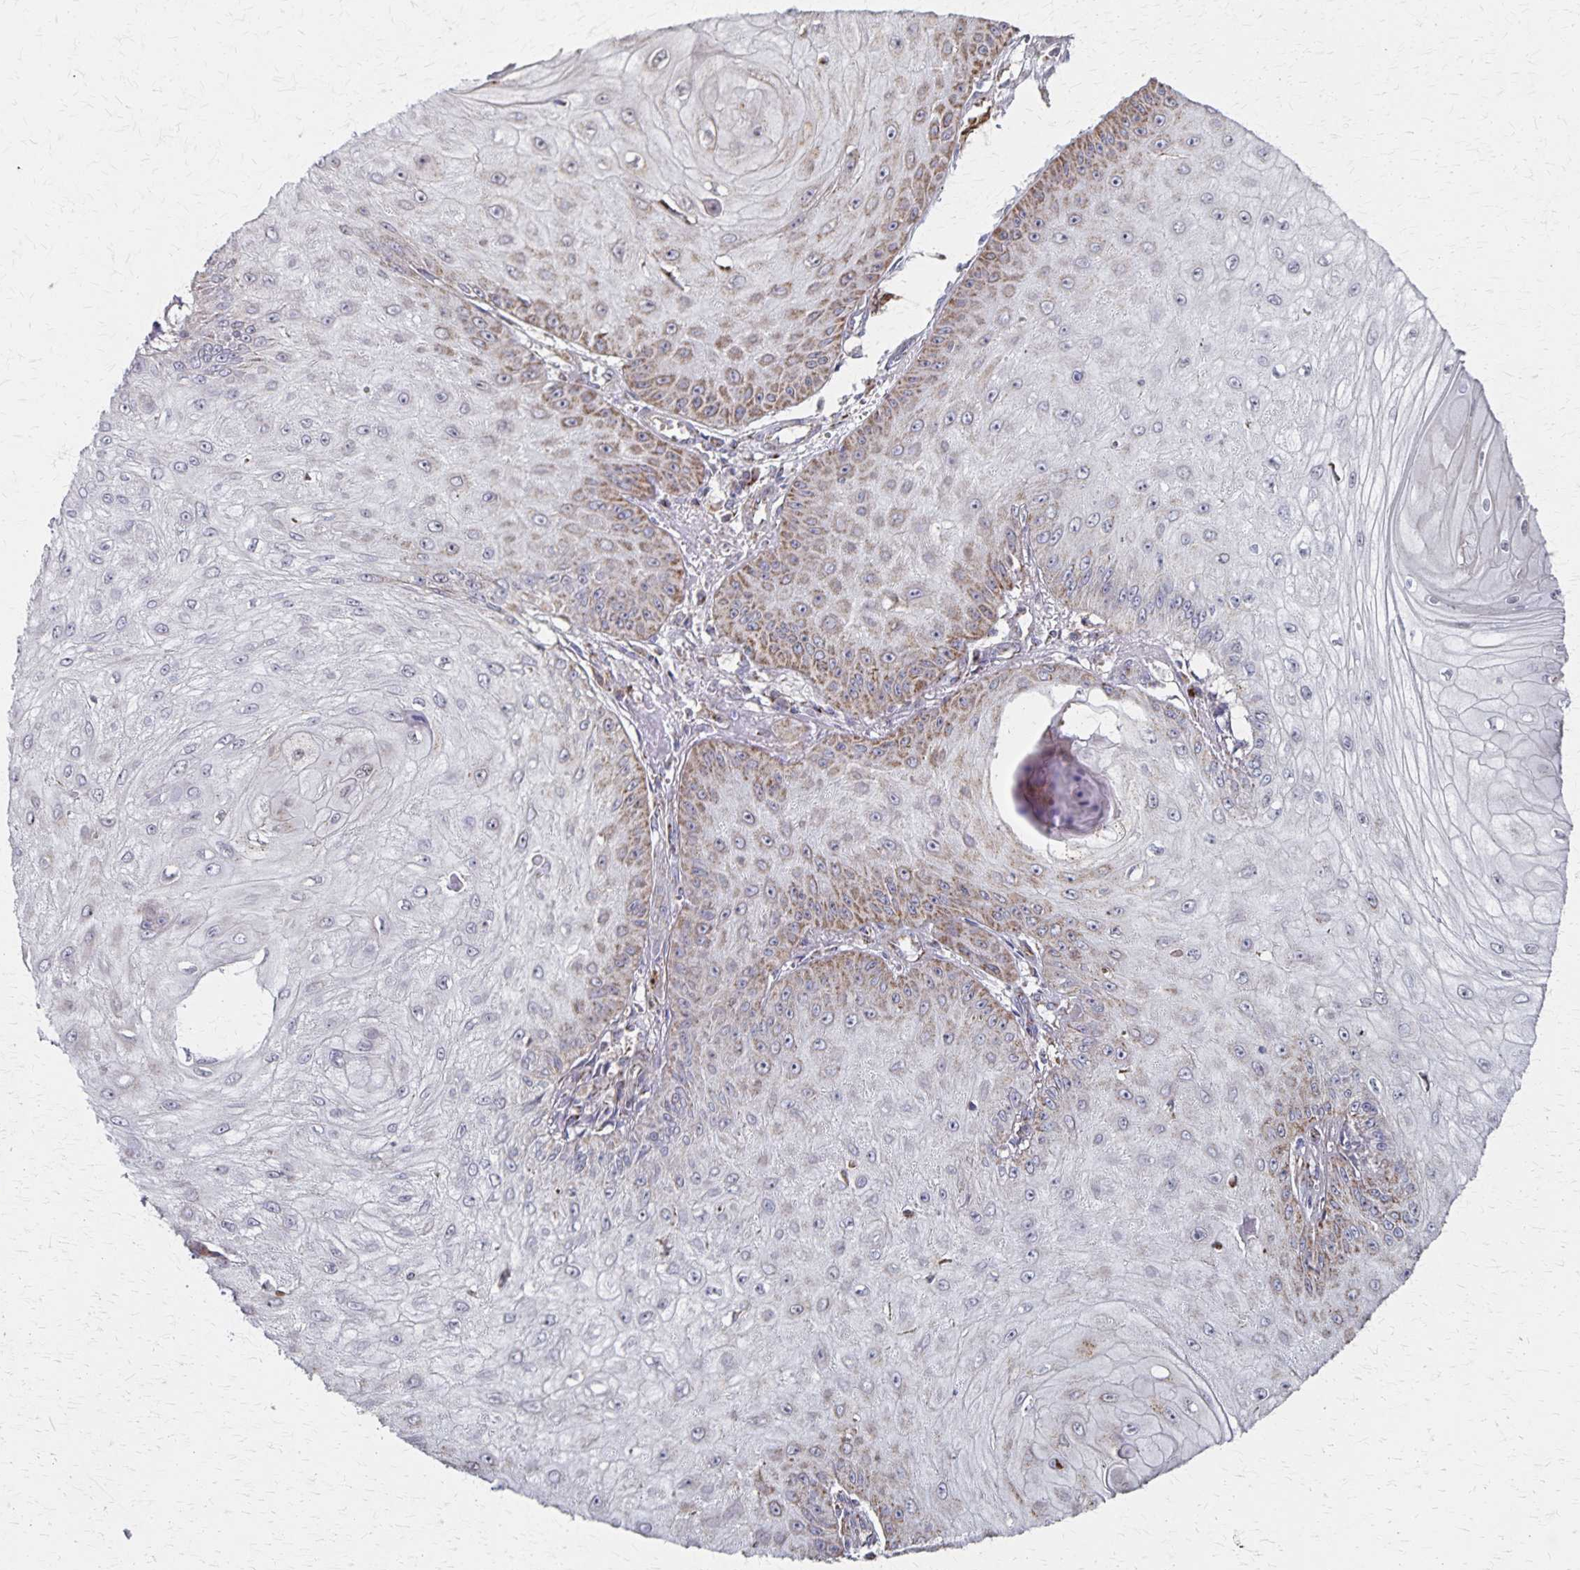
{"staining": {"intensity": "moderate", "quantity": "25%-75%", "location": "cytoplasmic/membranous"}, "tissue": "skin cancer", "cell_type": "Tumor cells", "image_type": "cancer", "snomed": [{"axis": "morphology", "description": "Squamous cell carcinoma, NOS"}, {"axis": "topography", "description": "Skin"}], "caption": "IHC histopathology image of squamous cell carcinoma (skin) stained for a protein (brown), which reveals medium levels of moderate cytoplasmic/membranous expression in about 25%-75% of tumor cells.", "gene": "DYRK4", "patient": {"sex": "male", "age": 70}}